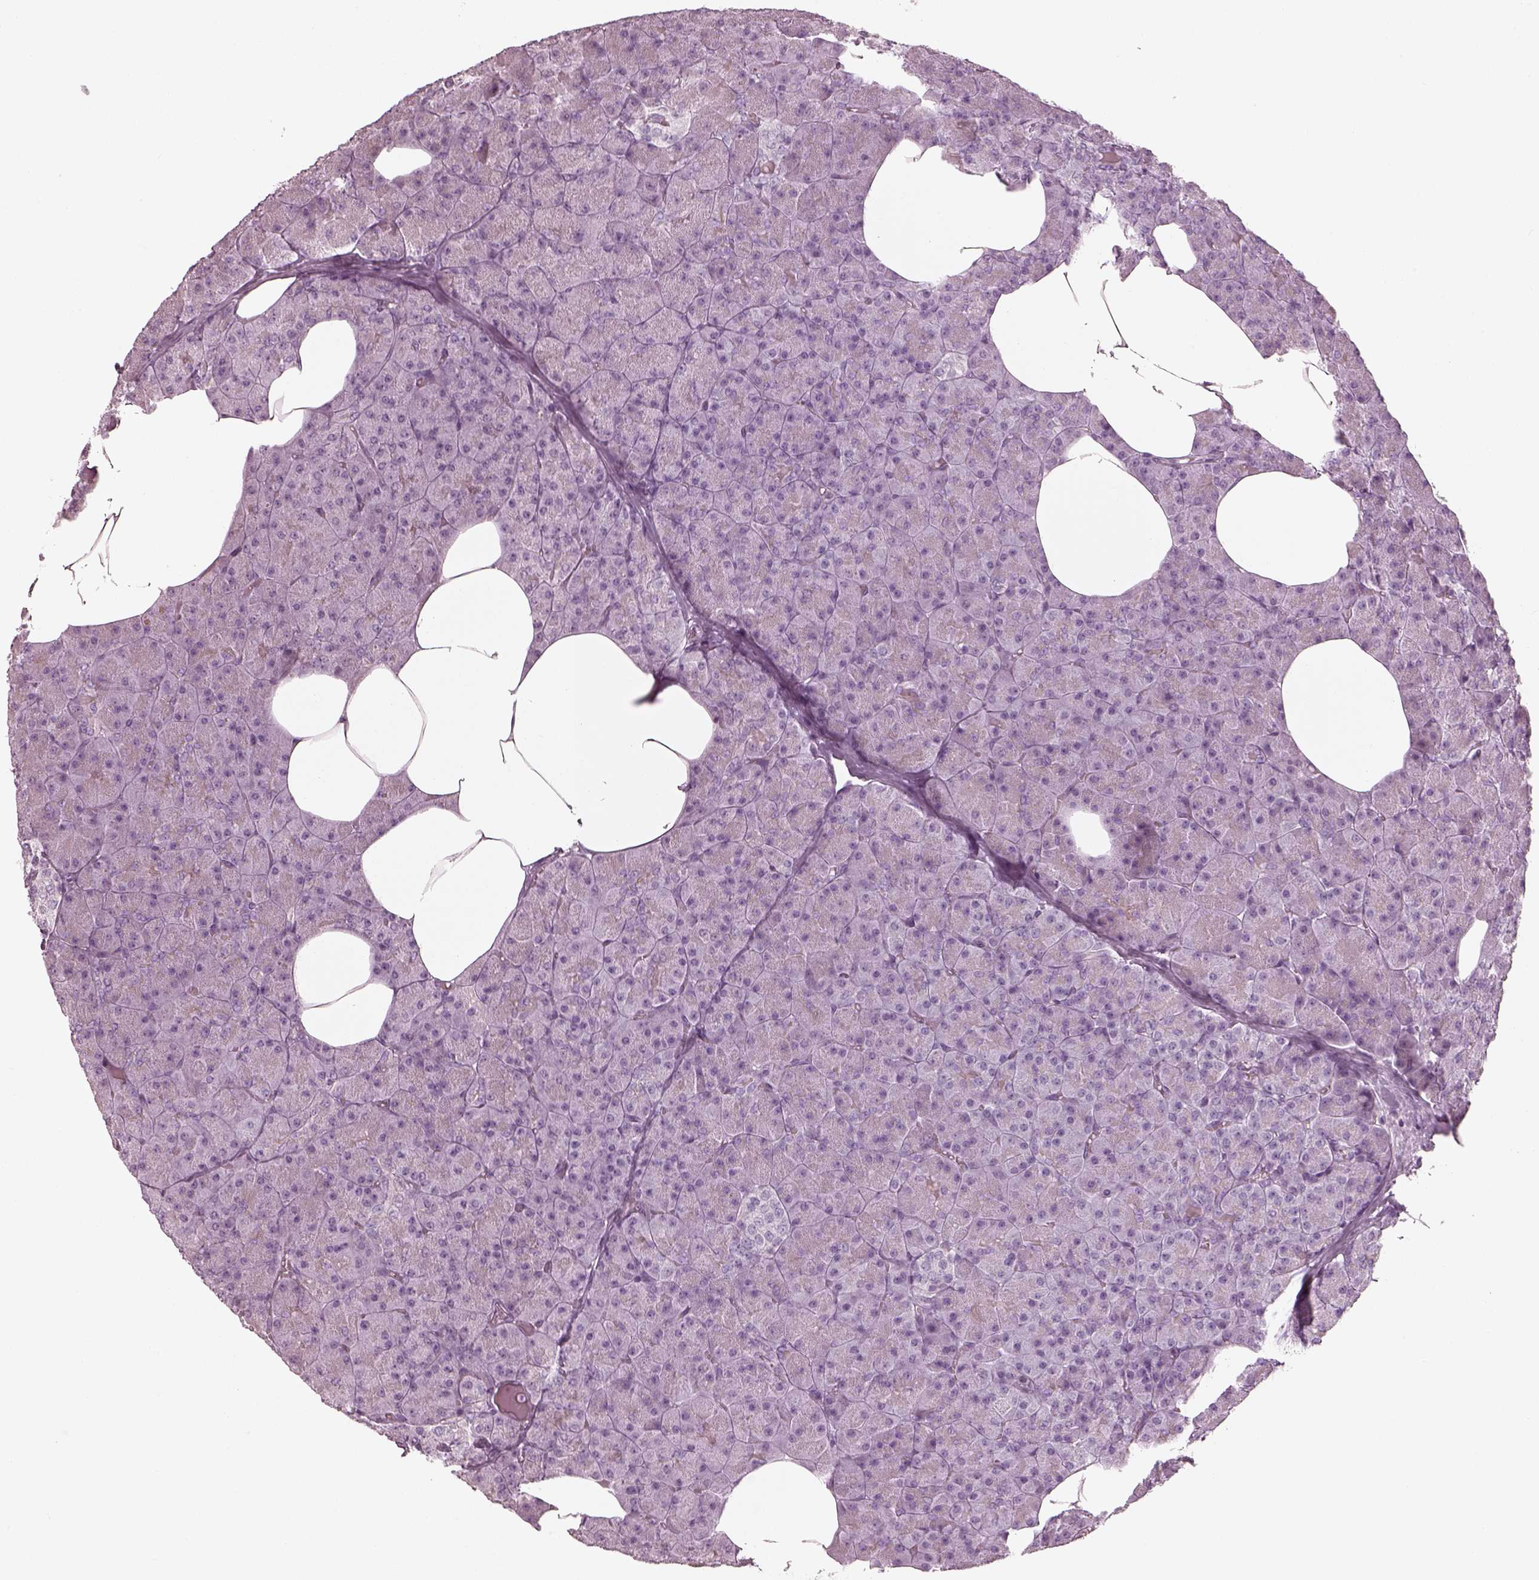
{"staining": {"intensity": "negative", "quantity": "none", "location": "none"}, "tissue": "pancreas", "cell_type": "Exocrine glandular cells", "image_type": "normal", "snomed": [{"axis": "morphology", "description": "Normal tissue, NOS"}, {"axis": "topography", "description": "Pancreas"}], "caption": "IHC photomicrograph of benign pancreas stained for a protein (brown), which reveals no staining in exocrine glandular cells. The staining was performed using DAB to visualize the protein expression in brown, while the nuclei were stained in blue with hematoxylin (Magnification: 20x).", "gene": "ENSG00000289258", "patient": {"sex": "female", "age": 45}}